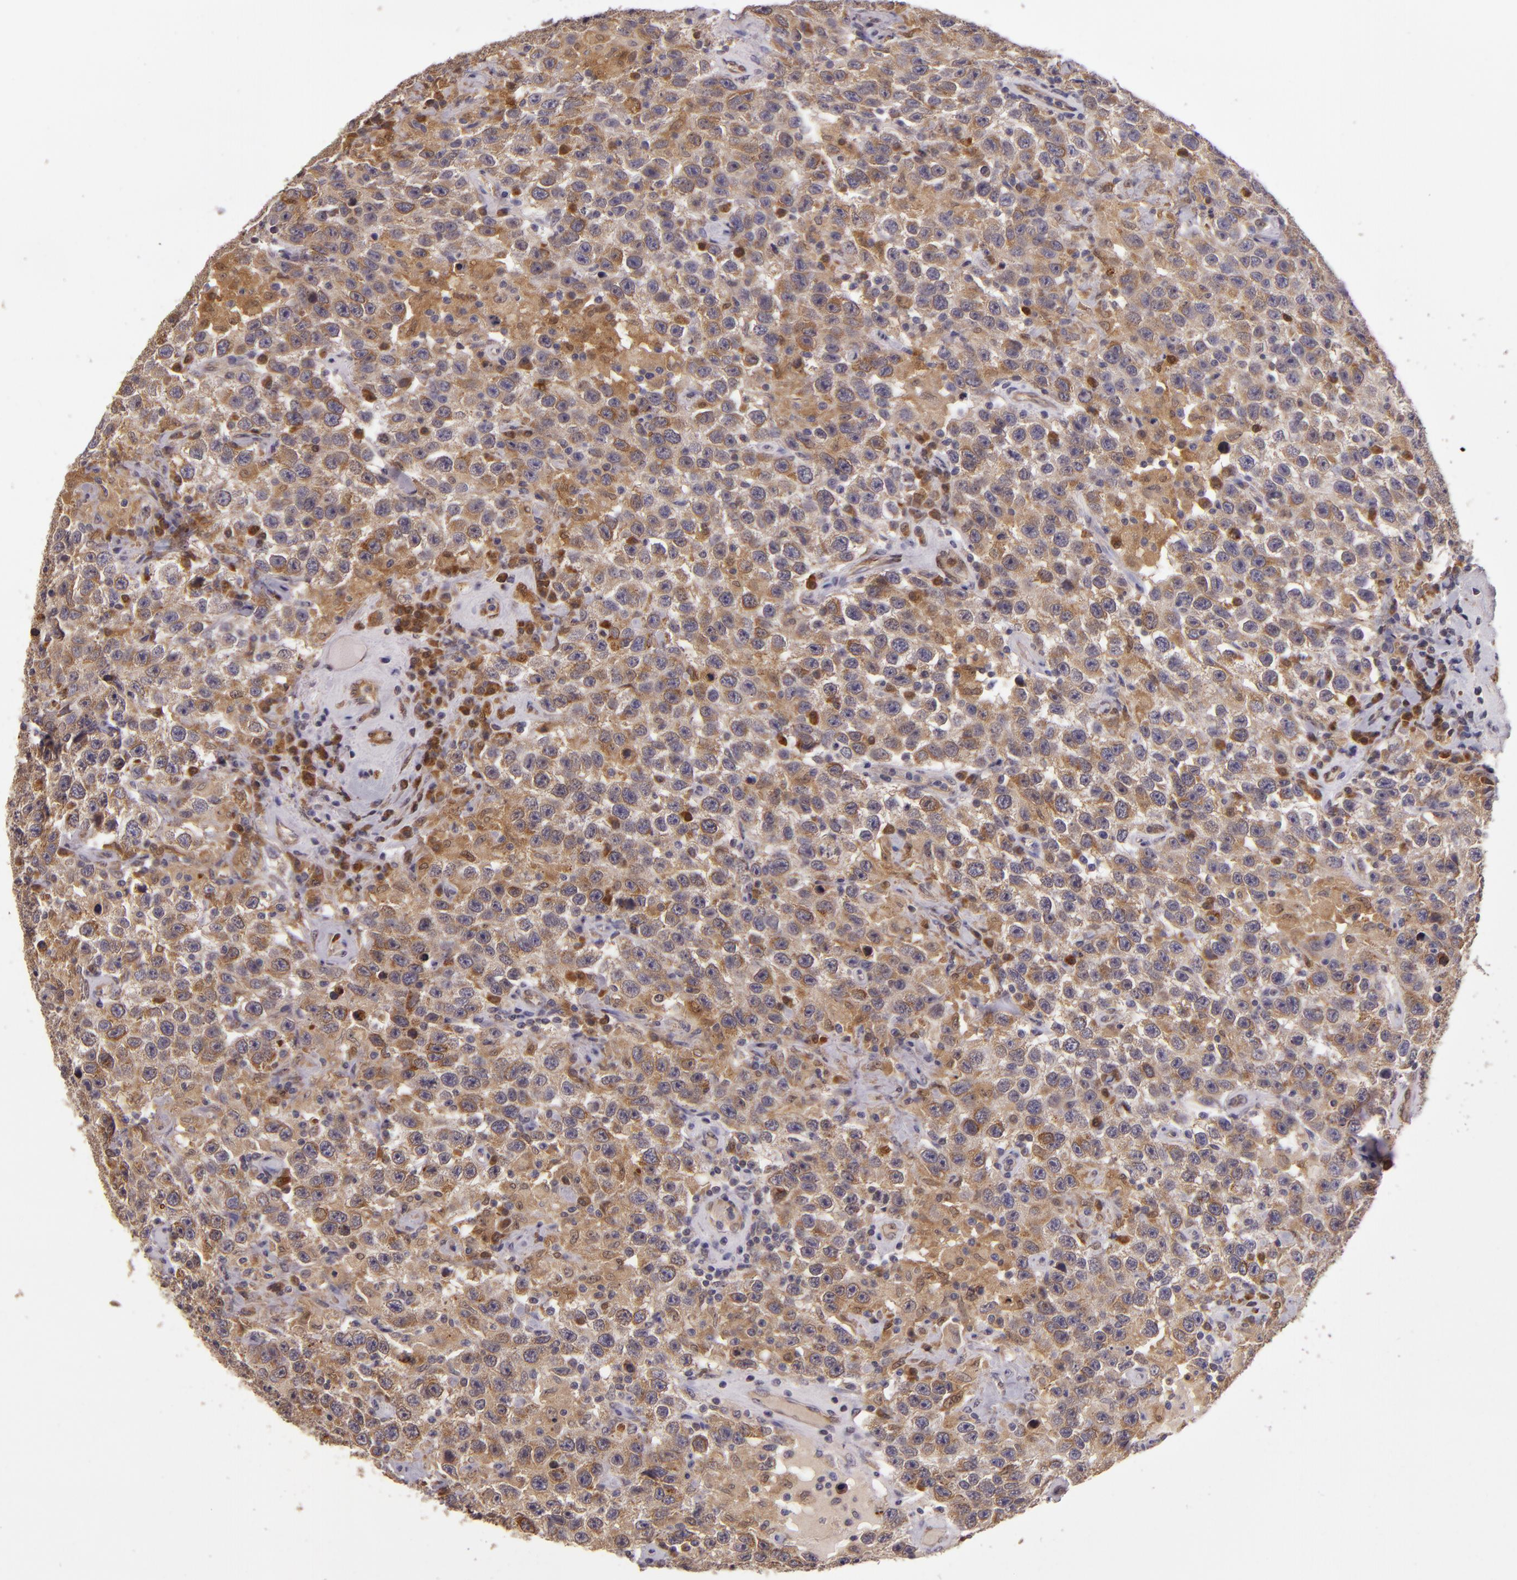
{"staining": {"intensity": "moderate", "quantity": ">75%", "location": "cytoplasmic/membranous"}, "tissue": "testis cancer", "cell_type": "Tumor cells", "image_type": "cancer", "snomed": [{"axis": "morphology", "description": "Seminoma, NOS"}, {"axis": "topography", "description": "Testis"}], "caption": "This photomicrograph demonstrates immunohistochemistry (IHC) staining of human testis seminoma, with medium moderate cytoplasmic/membranous positivity in about >75% of tumor cells.", "gene": "FHIT", "patient": {"sex": "male", "age": 41}}